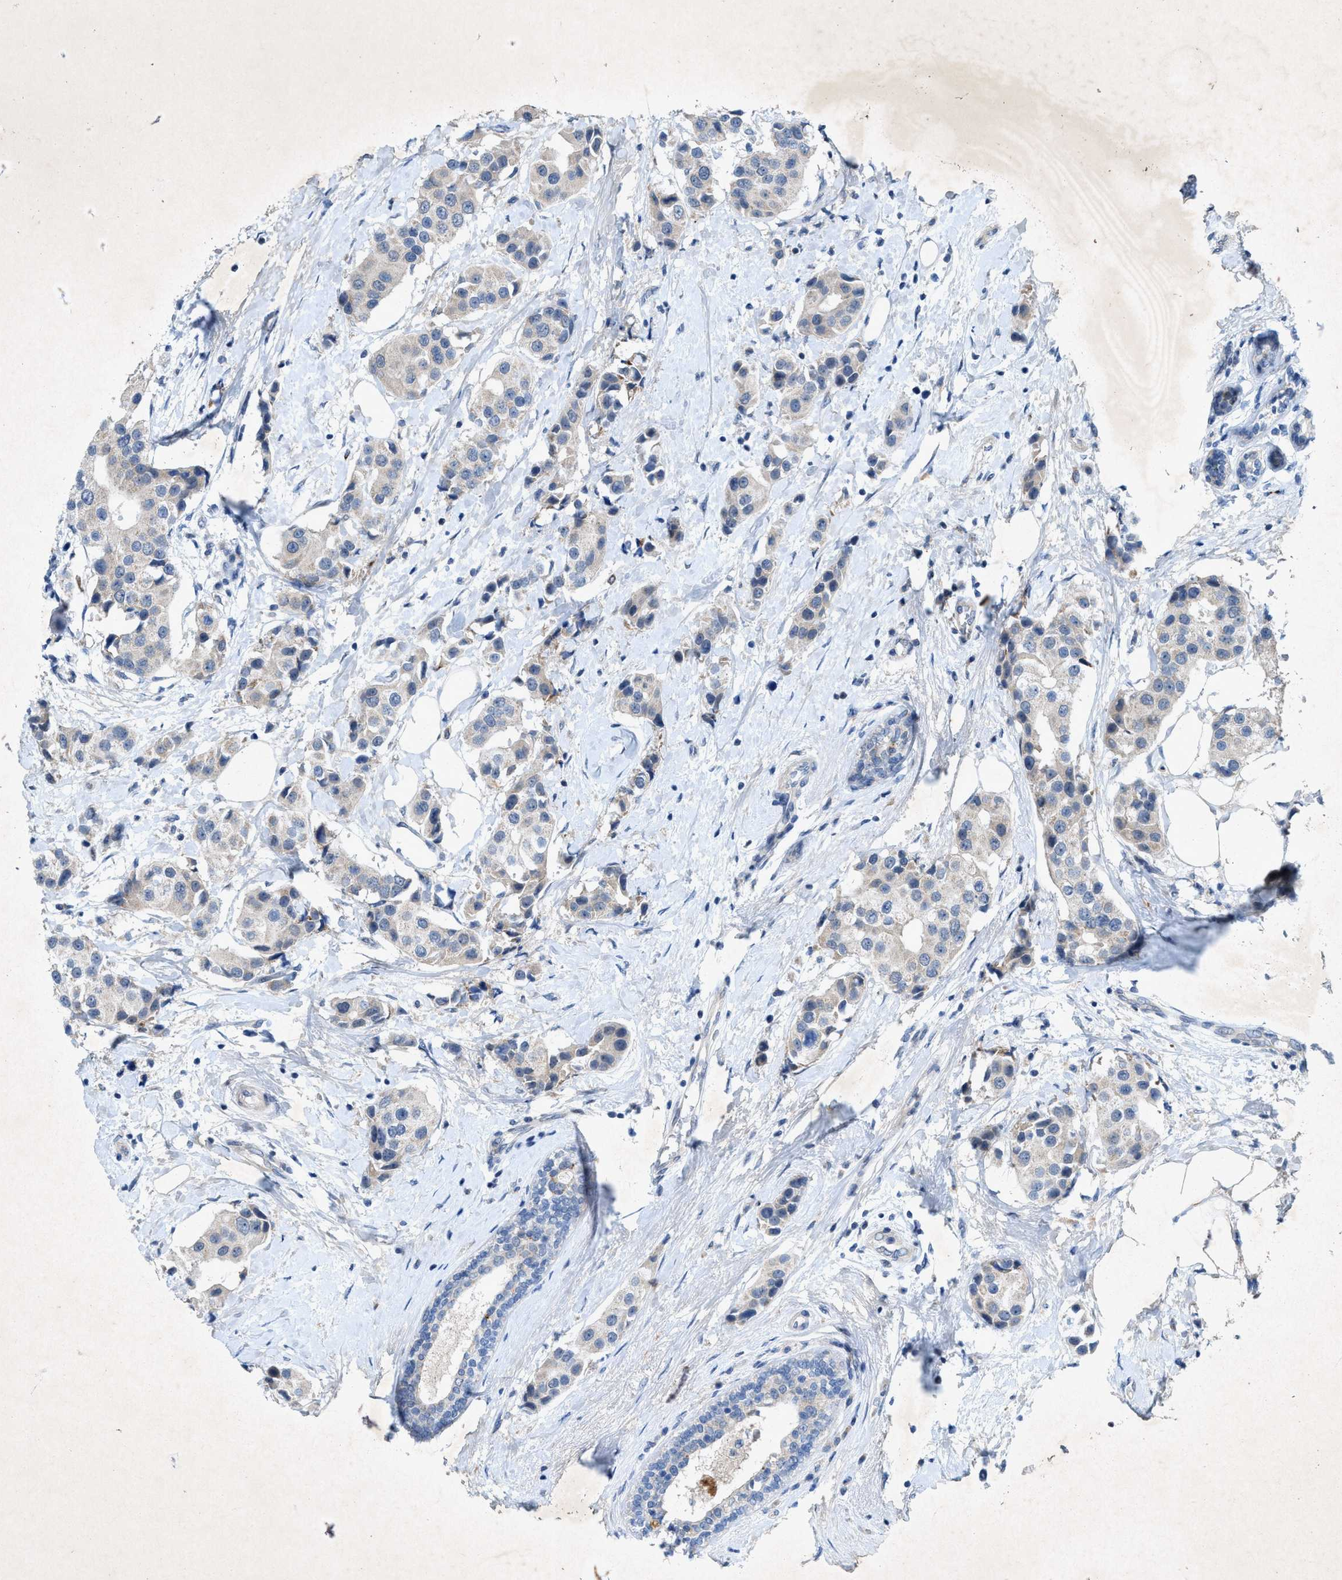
{"staining": {"intensity": "negative", "quantity": "none", "location": "none"}, "tissue": "breast cancer", "cell_type": "Tumor cells", "image_type": "cancer", "snomed": [{"axis": "morphology", "description": "Normal tissue, NOS"}, {"axis": "morphology", "description": "Duct carcinoma"}, {"axis": "topography", "description": "Breast"}], "caption": "The image displays no significant positivity in tumor cells of breast intraductal carcinoma.", "gene": "URGCP", "patient": {"sex": "female", "age": 39}}